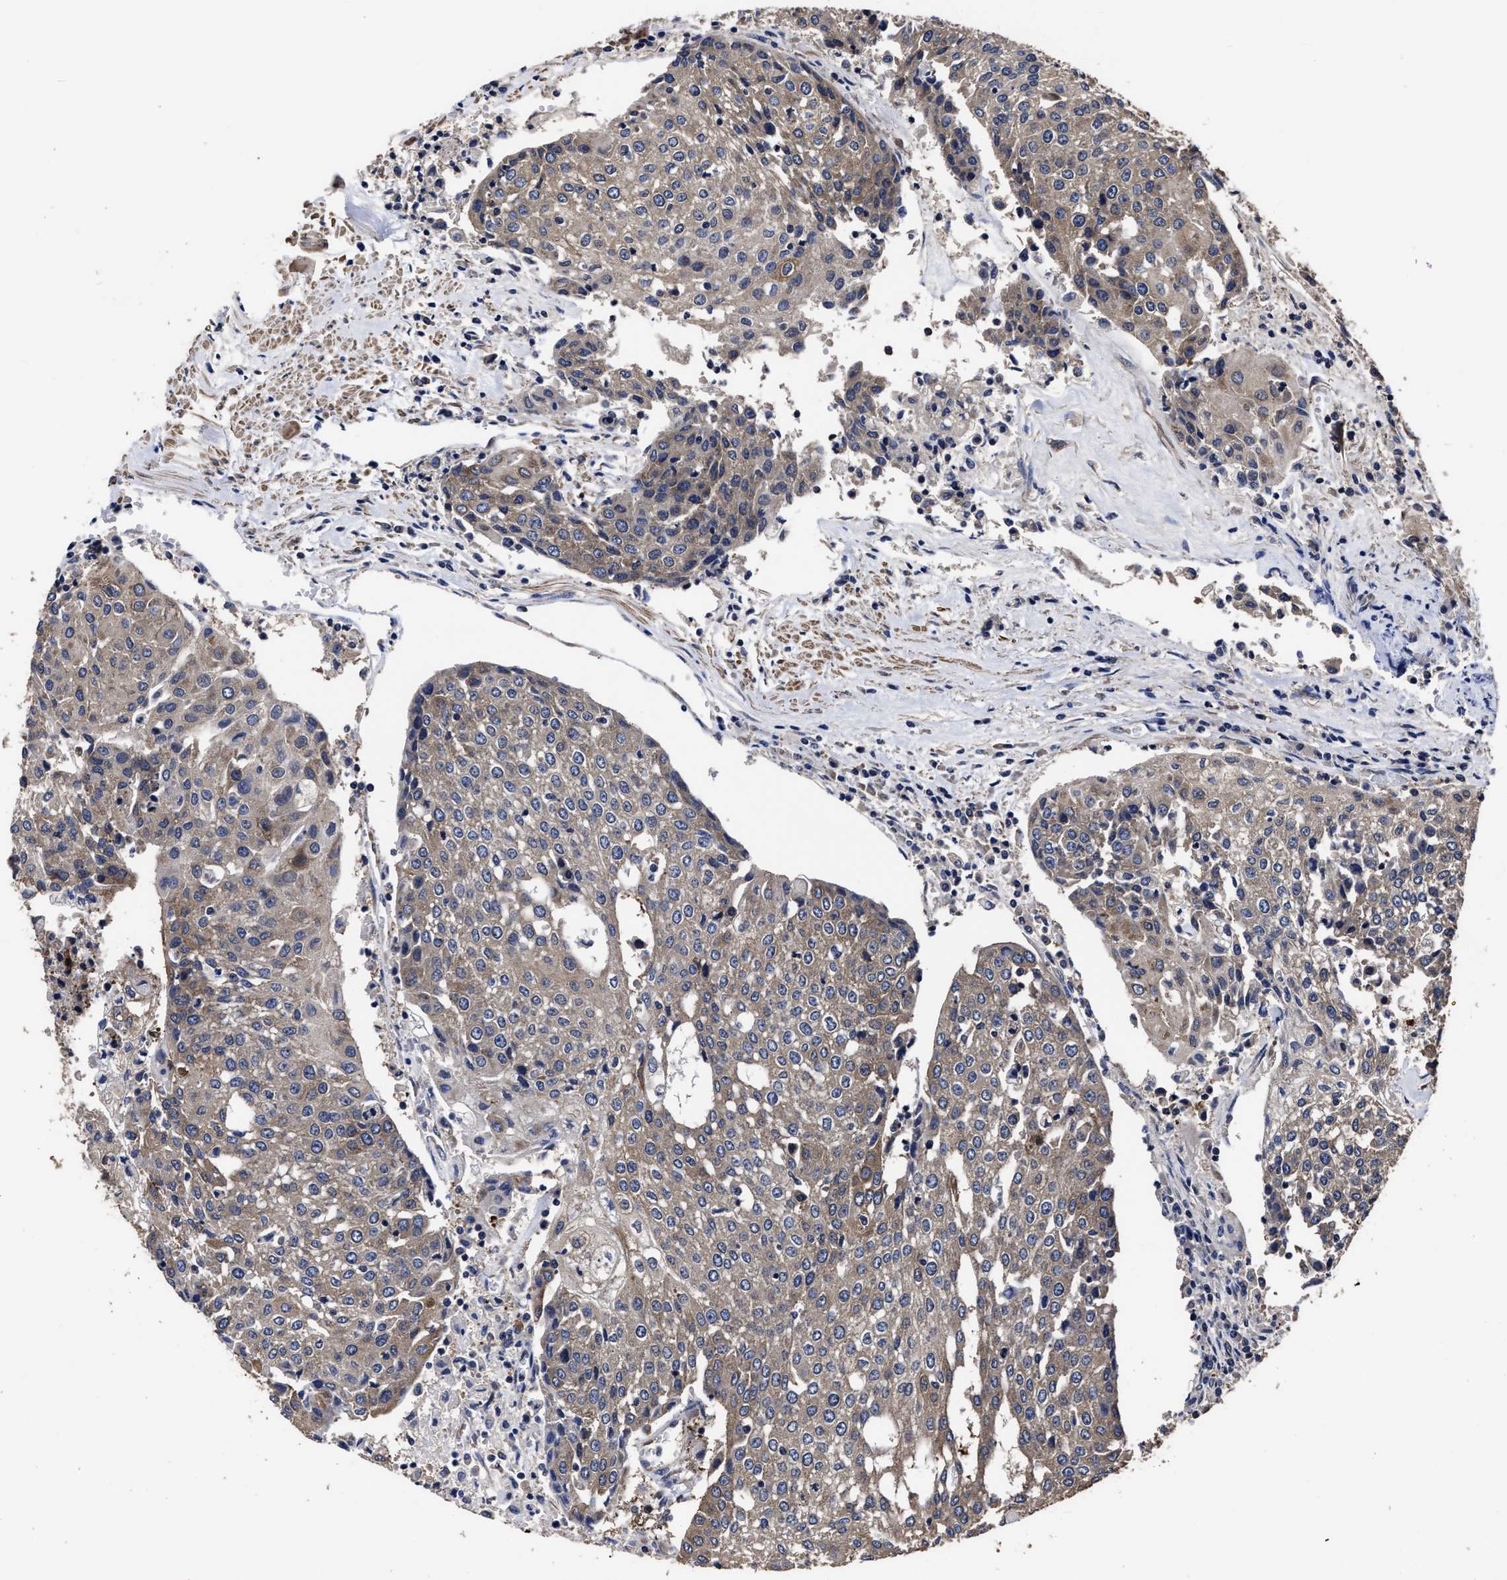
{"staining": {"intensity": "weak", "quantity": ">75%", "location": "cytoplasmic/membranous"}, "tissue": "urothelial cancer", "cell_type": "Tumor cells", "image_type": "cancer", "snomed": [{"axis": "morphology", "description": "Urothelial carcinoma, High grade"}, {"axis": "topography", "description": "Urinary bladder"}], "caption": "Protein expression analysis of human urothelial carcinoma (high-grade) reveals weak cytoplasmic/membranous staining in about >75% of tumor cells.", "gene": "AVEN", "patient": {"sex": "female", "age": 85}}